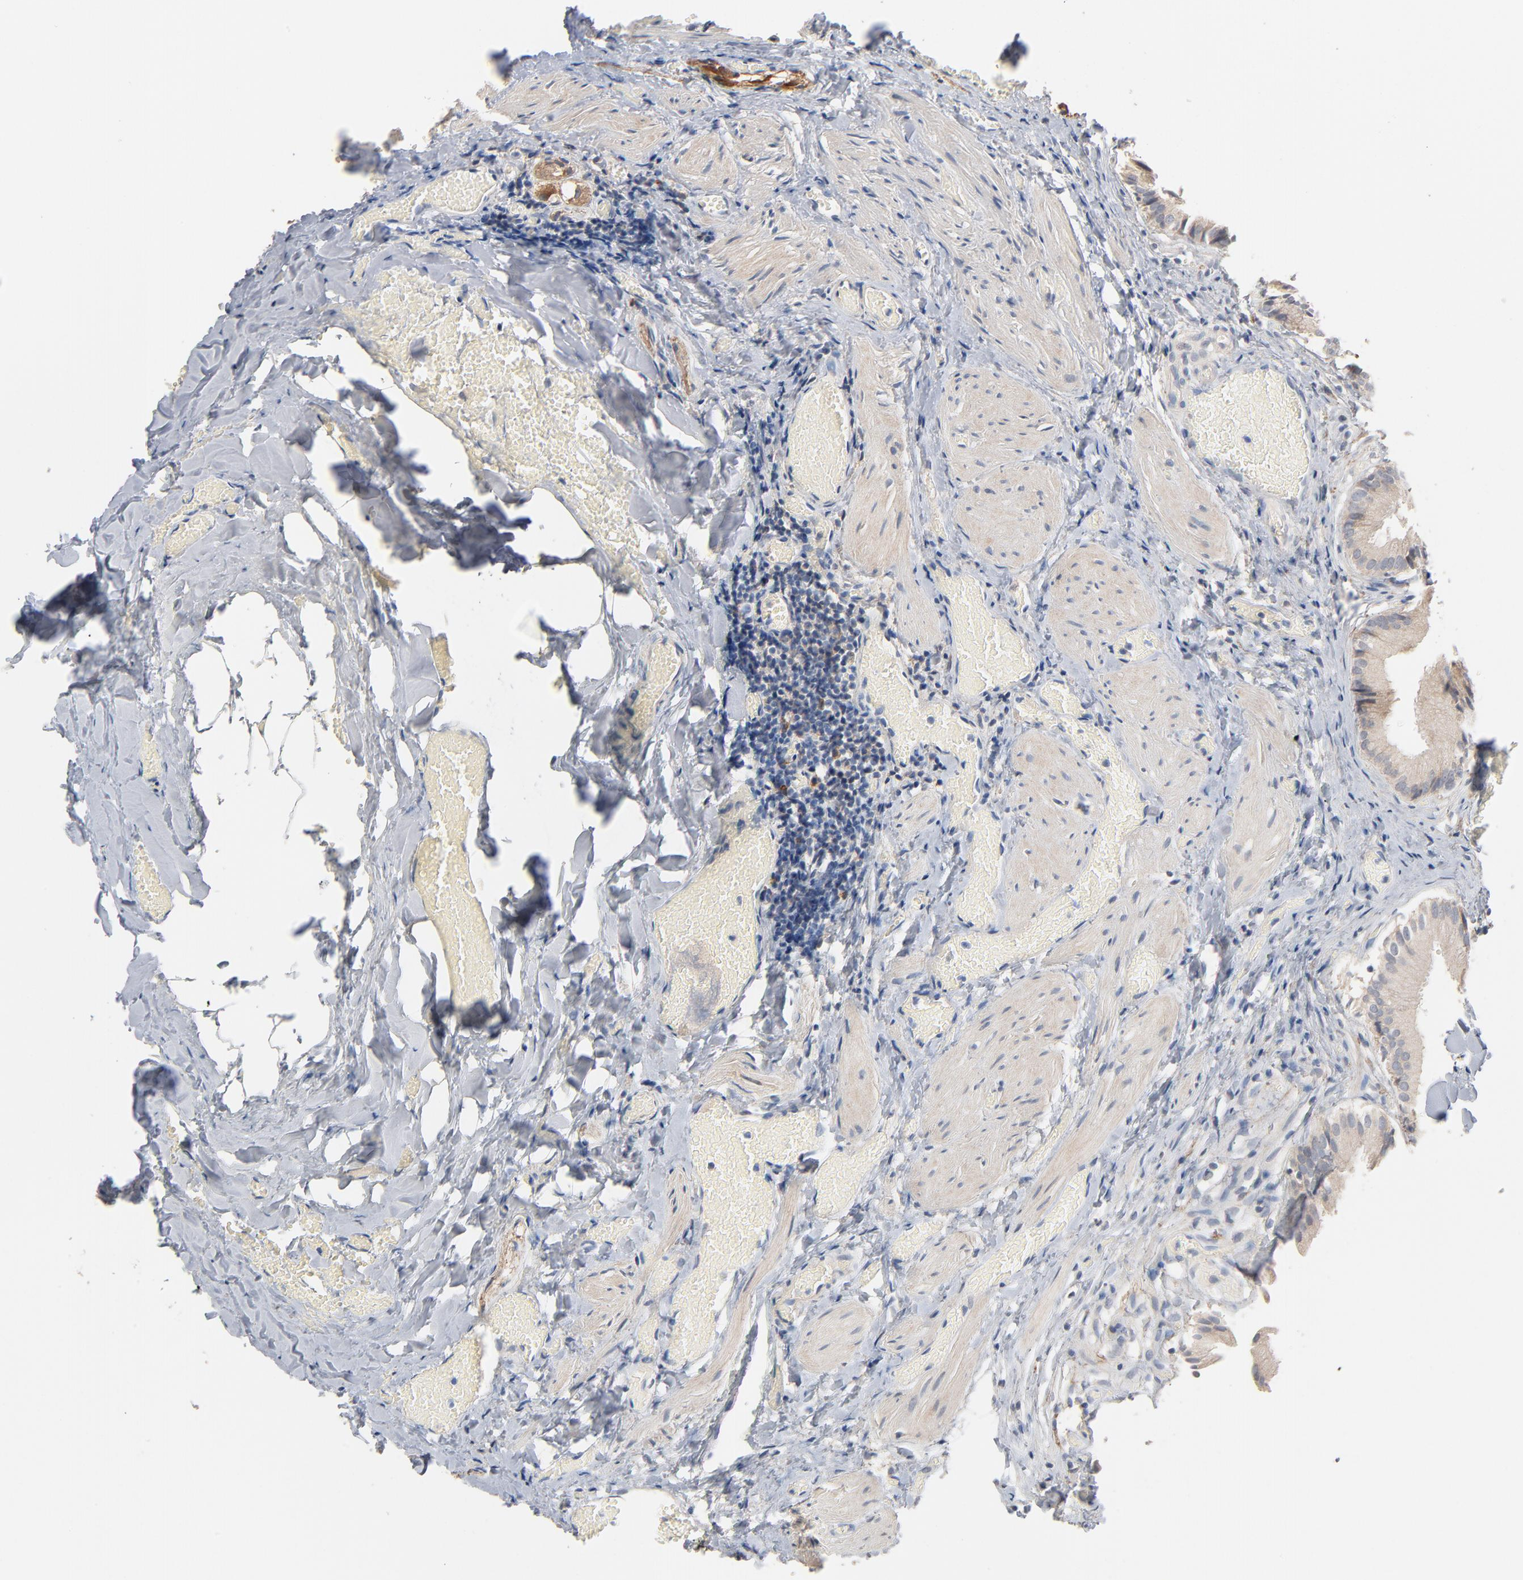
{"staining": {"intensity": "weak", "quantity": ">75%", "location": "cytoplasmic/membranous"}, "tissue": "gallbladder", "cell_type": "Glandular cells", "image_type": "normal", "snomed": [{"axis": "morphology", "description": "Normal tissue, NOS"}, {"axis": "topography", "description": "Gallbladder"}], "caption": "A histopathology image of human gallbladder stained for a protein demonstrates weak cytoplasmic/membranous brown staining in glandular cells. (Stains: DAB in brown, nuclei in blue, Microscopy: brightfield microscopy at high magnification).", "gene": "ZDHHC8", "patient": {"sex": "male", "age": 65}}